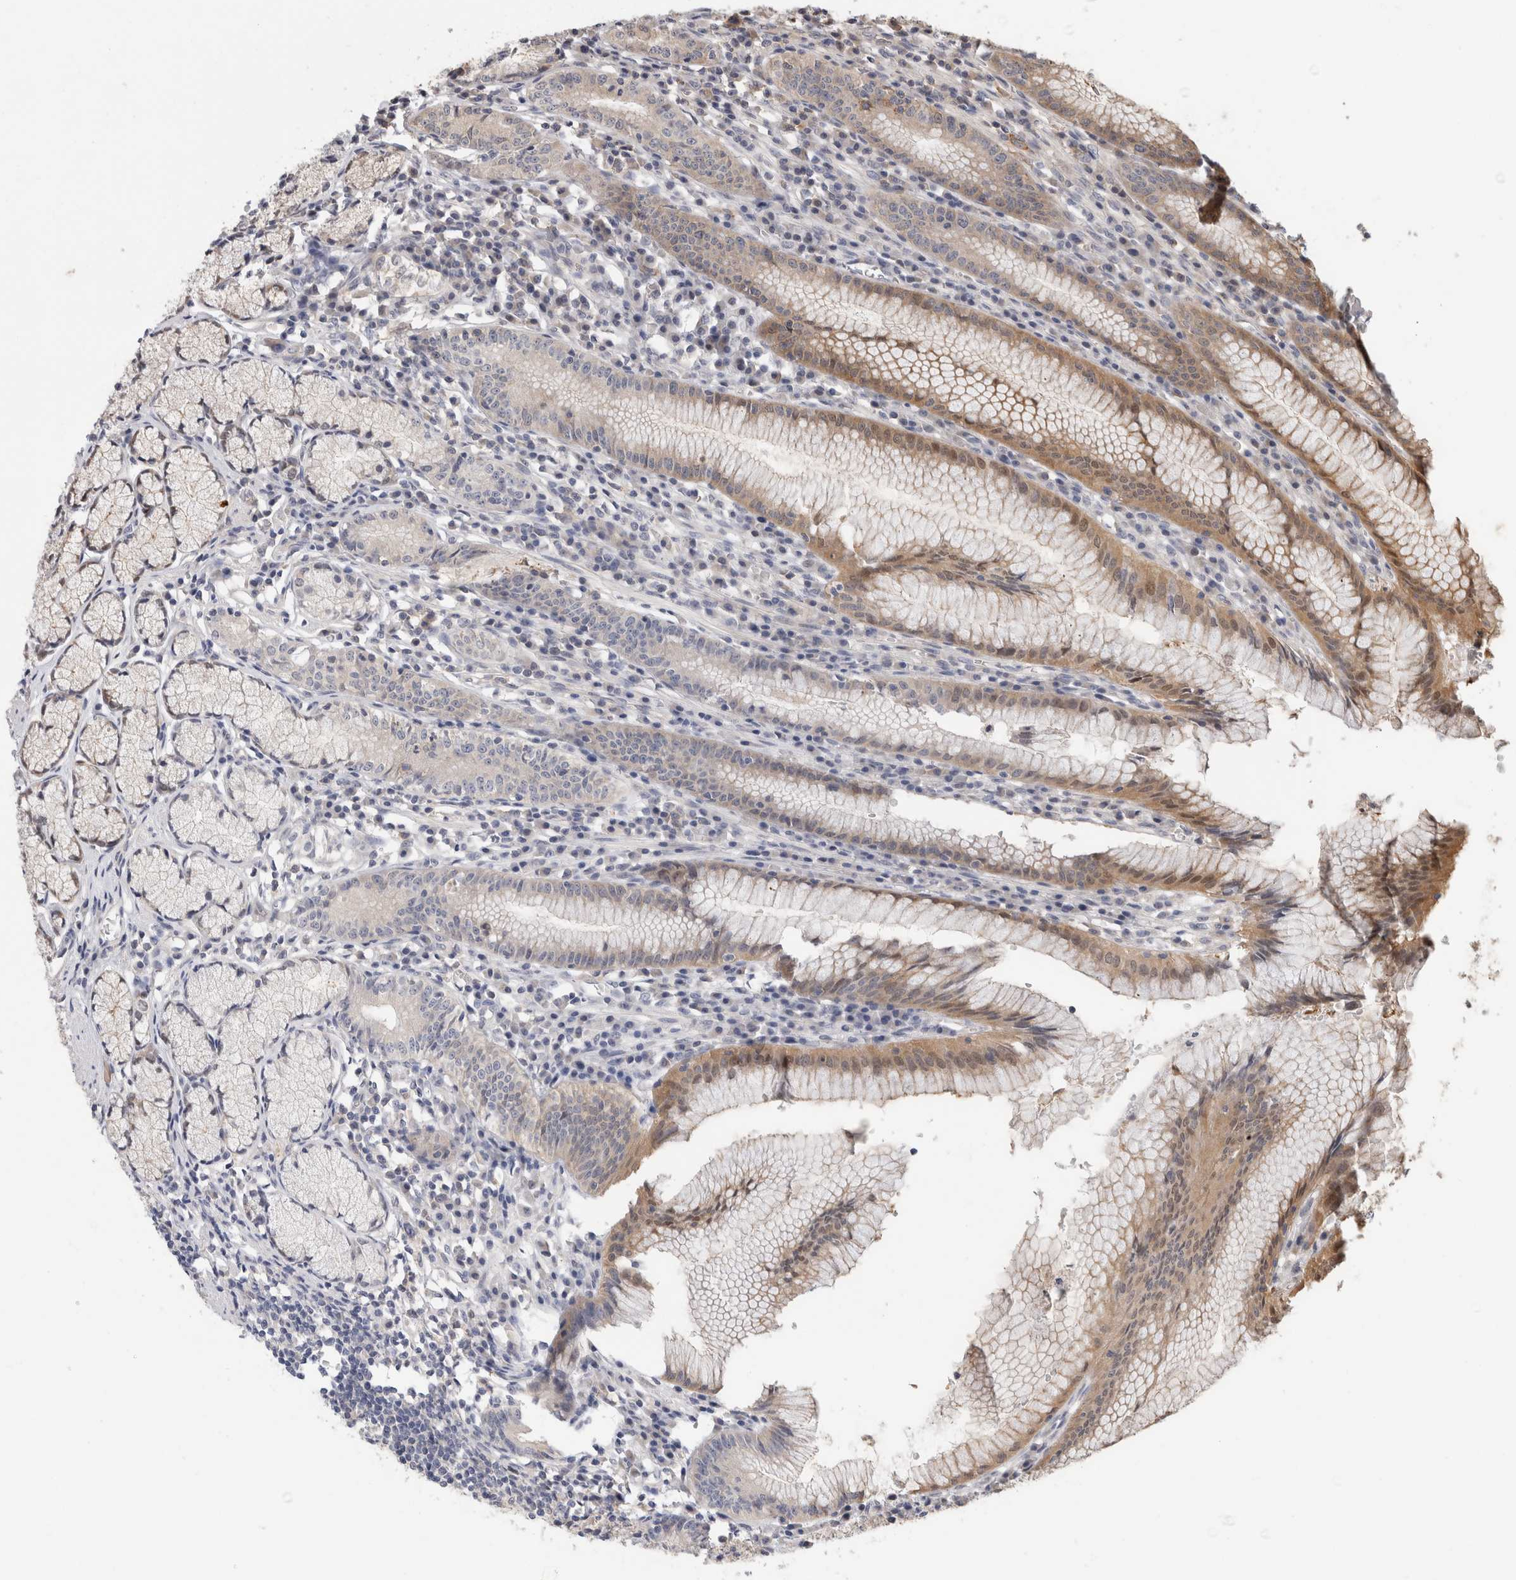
{"staining": {"intensity": "strong", "quantity": "<25%", "location": "cytoplasmic/membranous"}, "tissue": "stomach", "cell_type": "Glandular cells", "image_type": "normal", "snomed": [{"axis": "morphology", "description": "Normal tissue, NOS"}, {"axis": "topography", "description": "Stomach"}], "caption": "Strong cytoplasmic/membranous expression is identified in about <25% of glandular cells in normal stomach. The protein of interest is stained brown, and the nuclei are stained in blue (DAB IHC with brightfield microscopy, high magnification).", "gene": "PGM1", "patient": {"sex": "male", "age": 55}}